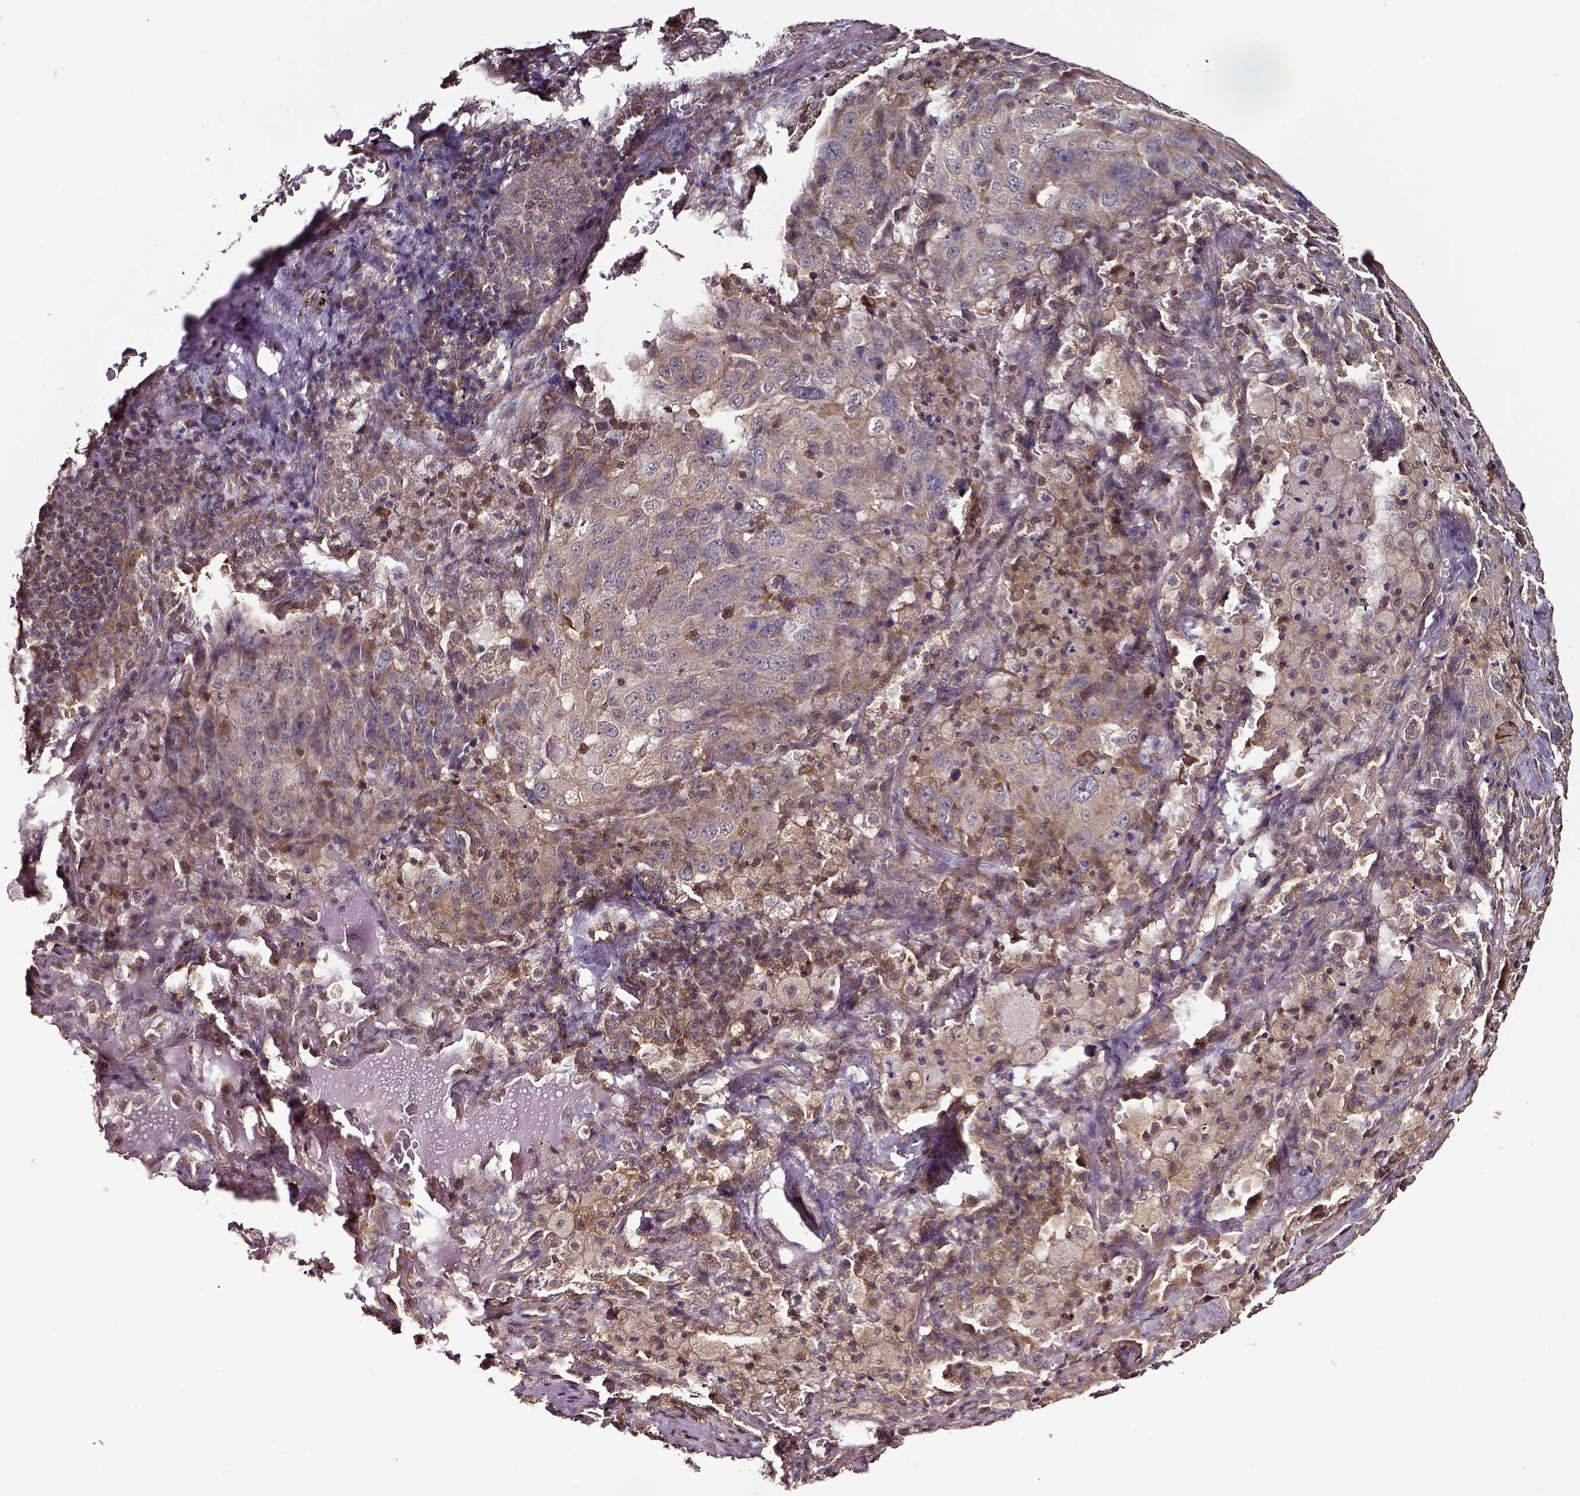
{"staining": {"intensity": "moderate", "quantity": "<25%", "location": "cytoplasmic/membranous"}, "tissue": "lung cancer", "cell_type": "Tumor cells", "image_type": "cancer", "snomed": [{"axis": "morphology", "description": "Adenocarcinoma, NOS"}, {"axis": "topography", "description": "Lung"}], "caption": "Immunohistochemistry (IHC) photomicrograph of human lung adenocarcinoma stained for a protein (brown), which reveals low levels of moderate cytoplasmic/membranous expression in about <25% of tumor cells.", "gene": "RASSF5", "patient": {"sex": "female", "age": 61}}